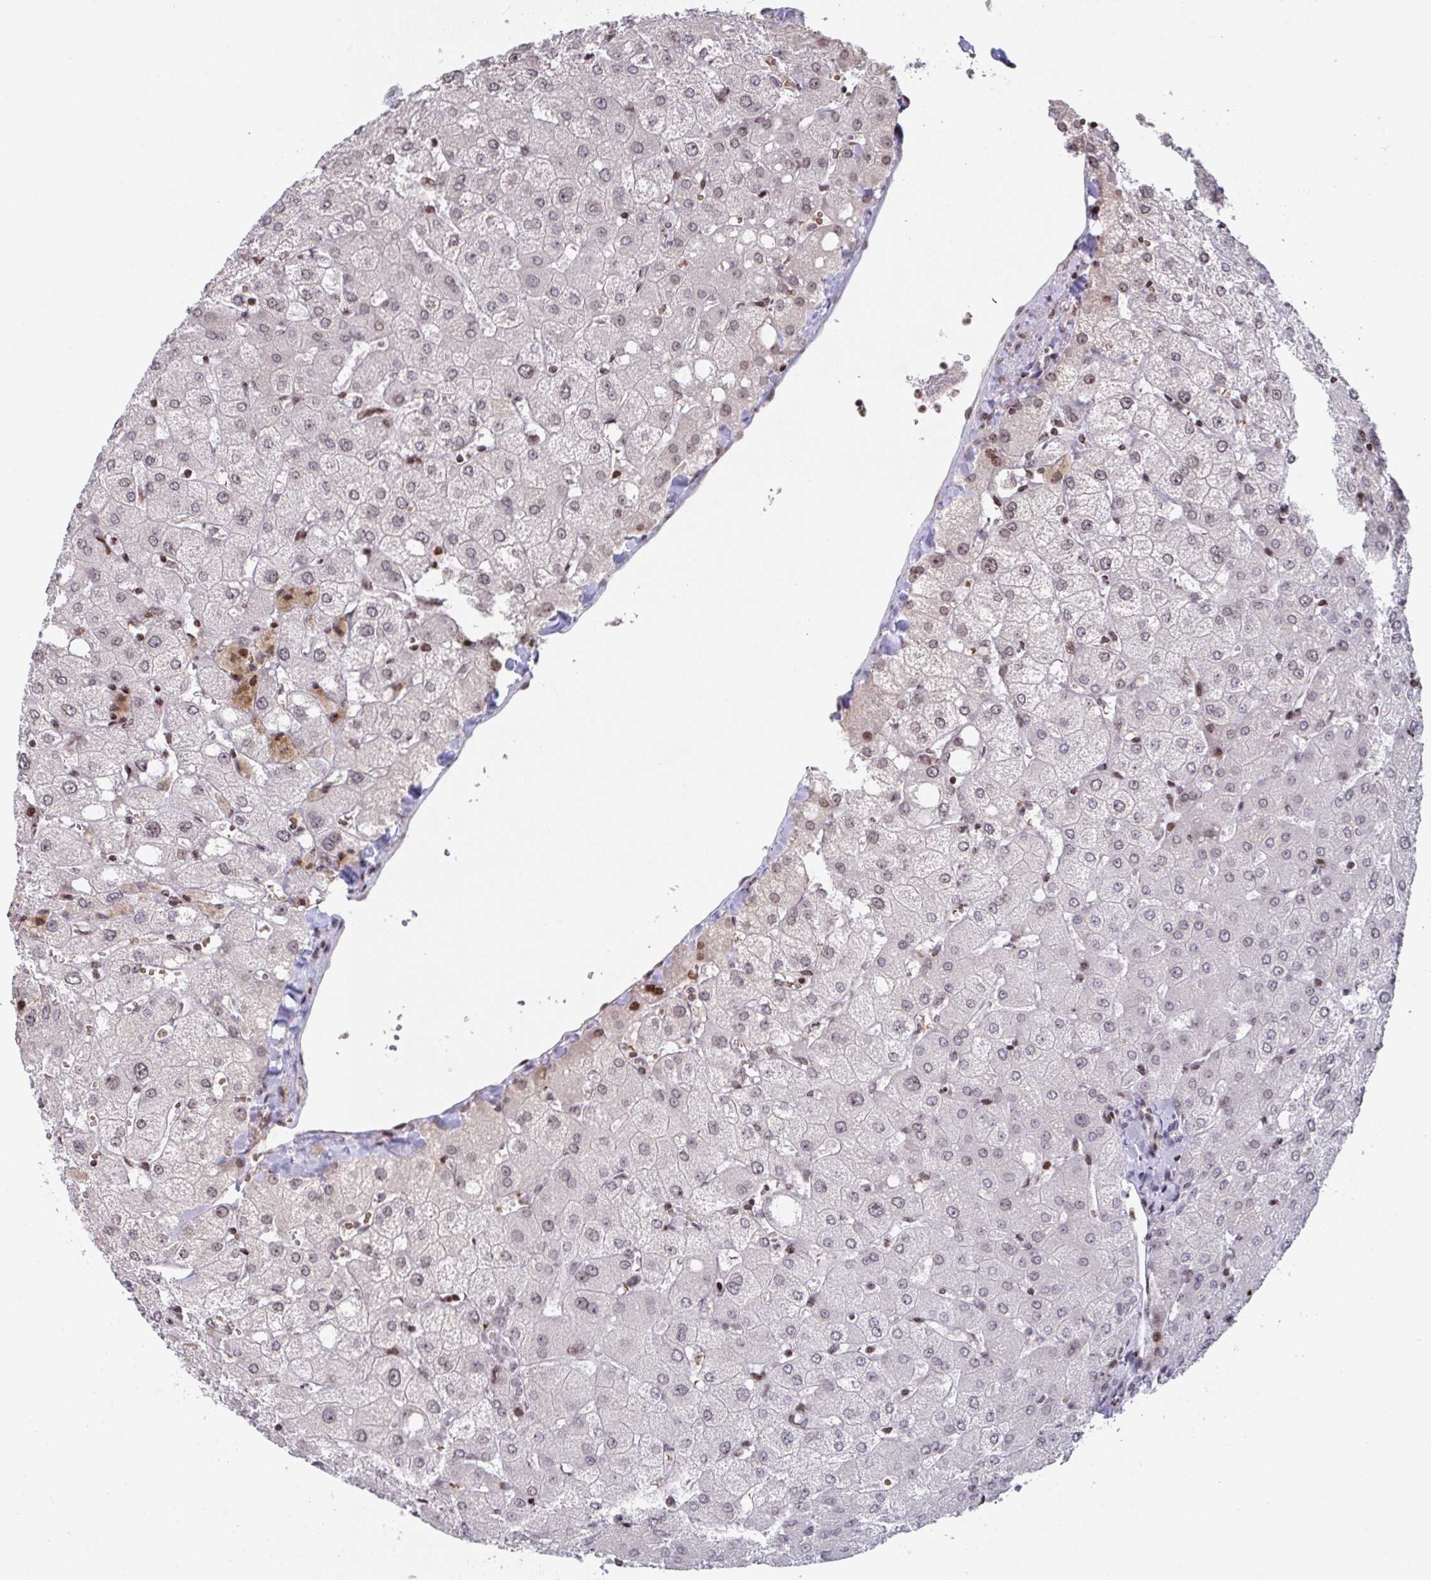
{"staining": {"intensity": "negative", "quantity": "none", "location": "none"}, "tissue": "liver", "cell_type": "Cholangiocytes", "image_type": "normal", "snomed": [{"axis": "morphology", "description": "Normal tissue, NOS"}, {"axis": "topography", "description": "Liver"}], "caption": "DAB (3,3'-diaminobenzidine) immunohistochemical staining of benign liver shows no significant expression in cholangiocytes.", "gene": "PCDHB8", "patient": {"sex": "female", "age": 54}}